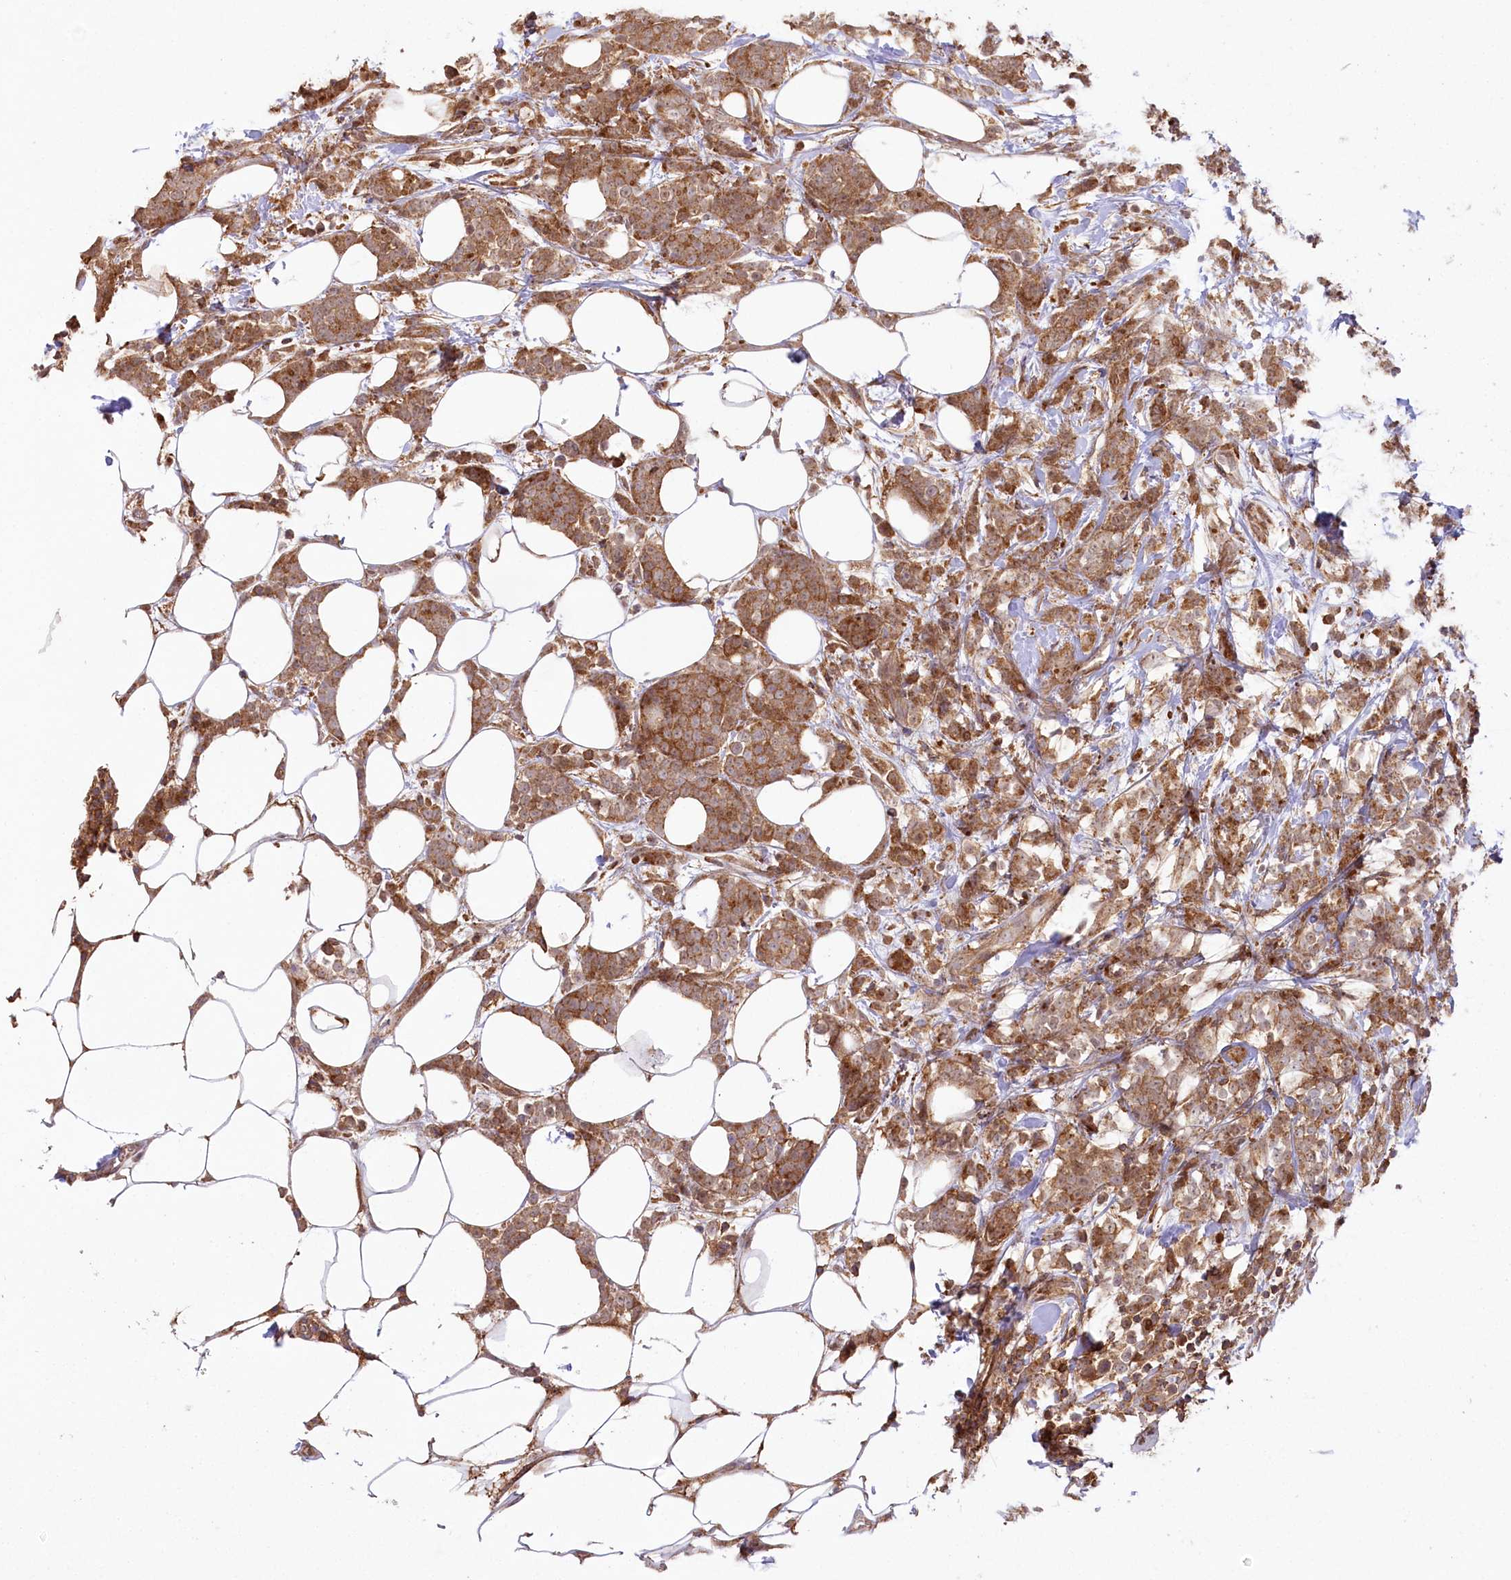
{"staining": {"intensity": "moderate", "quantity": ">75%", "location": "cytoplasmic/membranous"}, "tissue": "breast cancer", "cell_type": "Tumor cells", "image_type": "cancer", "snomed": [{"axis": "morphology", "description": "Lobular carcinoma"}, {"axis": "topography", "description": "Breast"}], "caption": "Moderate cytoplasmic/membranous expression for a protein is appreciated in about >75% of tumor cells of breast lobular carcinoma using immunohistochemistry.", "gene": "CCDC91", "patient": {"sex": "female", "age": 58}}